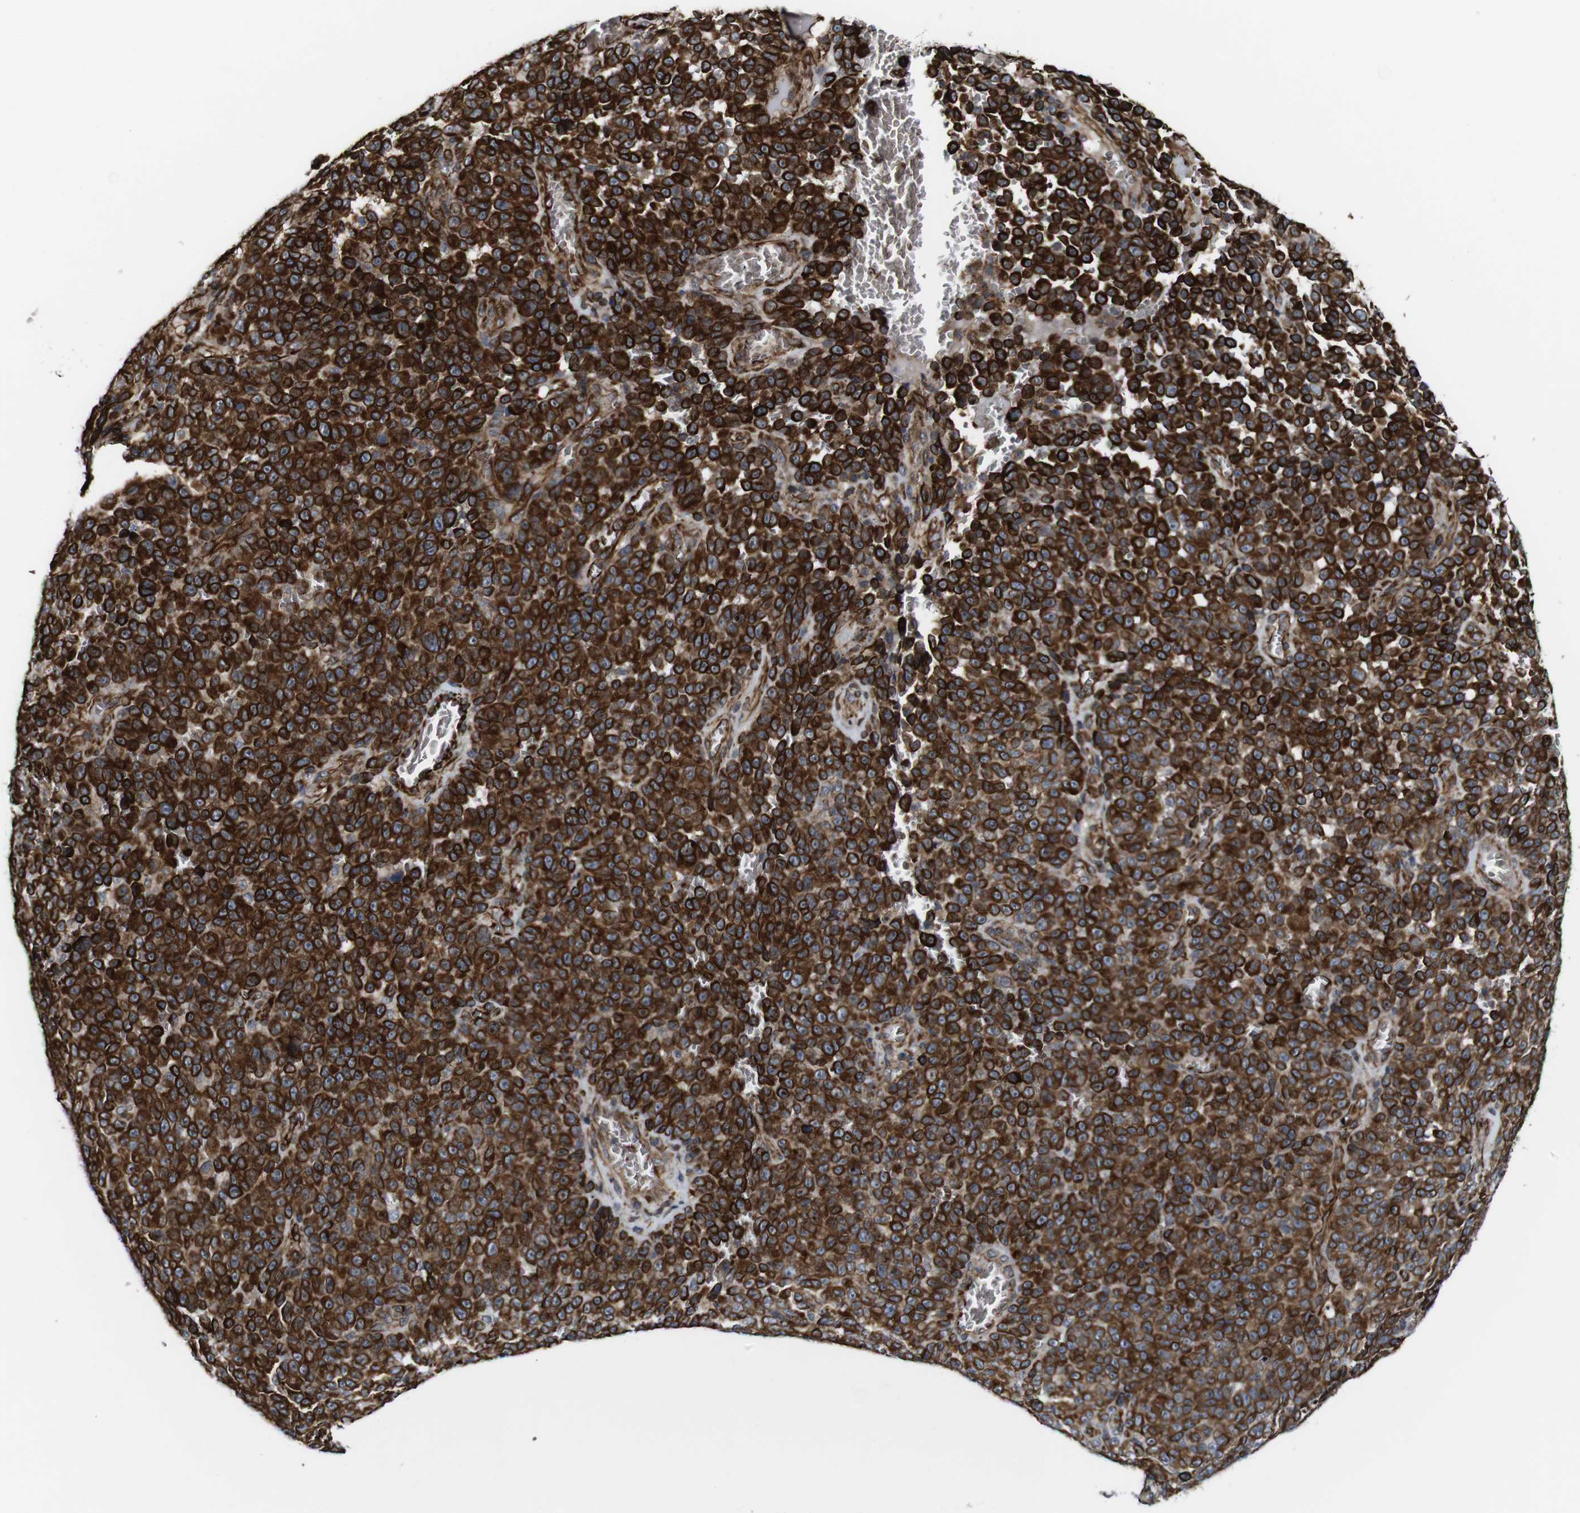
{"staining": {"intensity": "strong", "quantity": ">75%", "location": "cytoplasmic/membranous"}, "tissue": "melanoma", "cell_type": "Tumor cells", "image_type": "cancer", "snomed": [{"axis": "morphology", "description": "Malignant melanoma, NOS"}, {"axis": "topography", "description": "Skin"}], "caption": "Immunohistochemistry of human malignant melanoma reveals high levels of strong cytoplasmic/membranous positivity in about >75% of tumor cells.", "gene": "JAK2", "patient": {"sex": "female", "age": 82}}